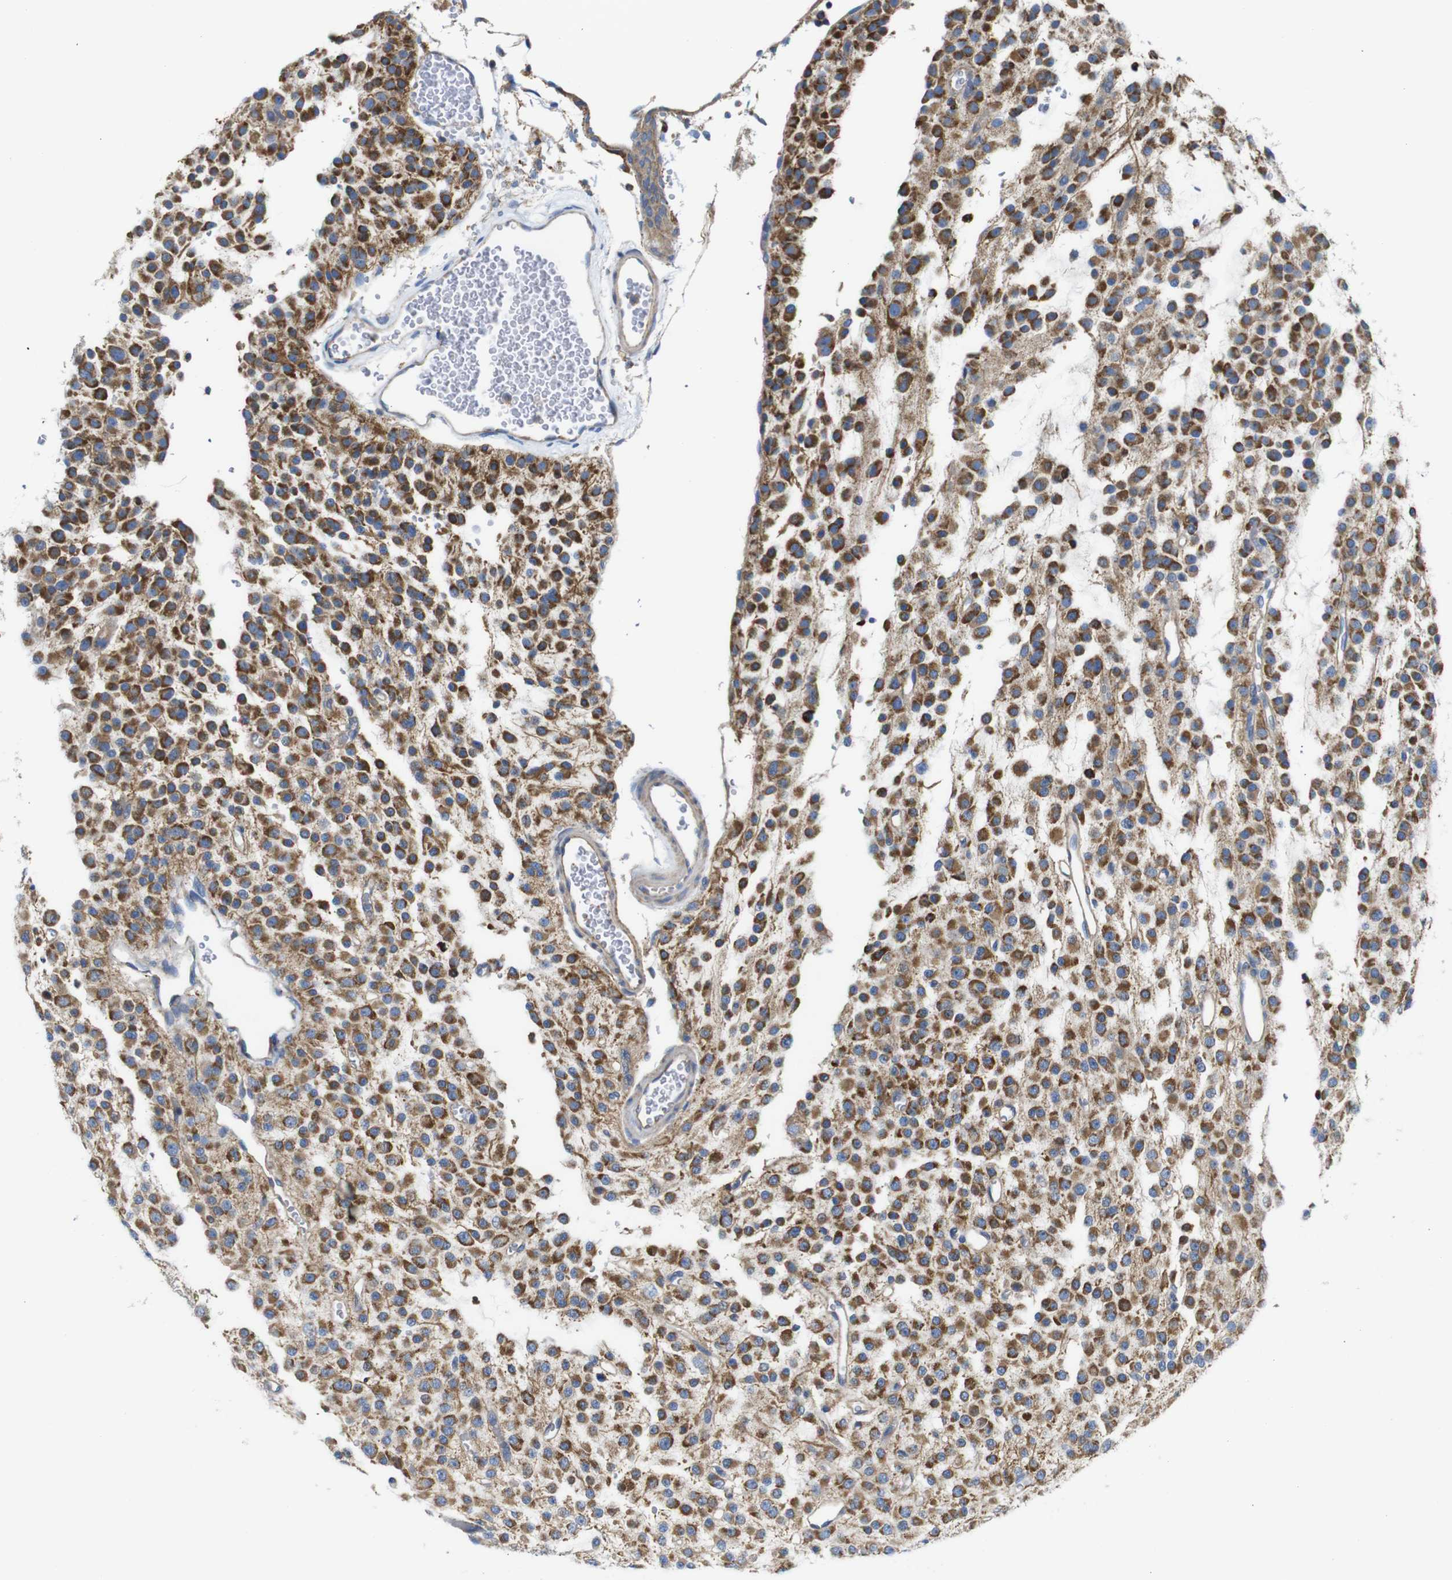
{"staining": {"intensity": "moderate", "quantity": ">75%", "location": "cytoplasmic/membranous"}, "tissue": "glioma", "cell_type": "Tumor cells", "image_type": "cancer", "snomed": [{"axis": "morphology", "description": "Glioma, malignant, Low grade"}, {"axis": "topography", "description": "Brain"}], "caption": "DAB immunohistochemical staining of human glioma demonstrates moderate cytoplasmic/membranous protein expression in about >75% of tumor cells.", "gene": "PDCD1LG2", "patient": {"sex": "male", "age": 38}}